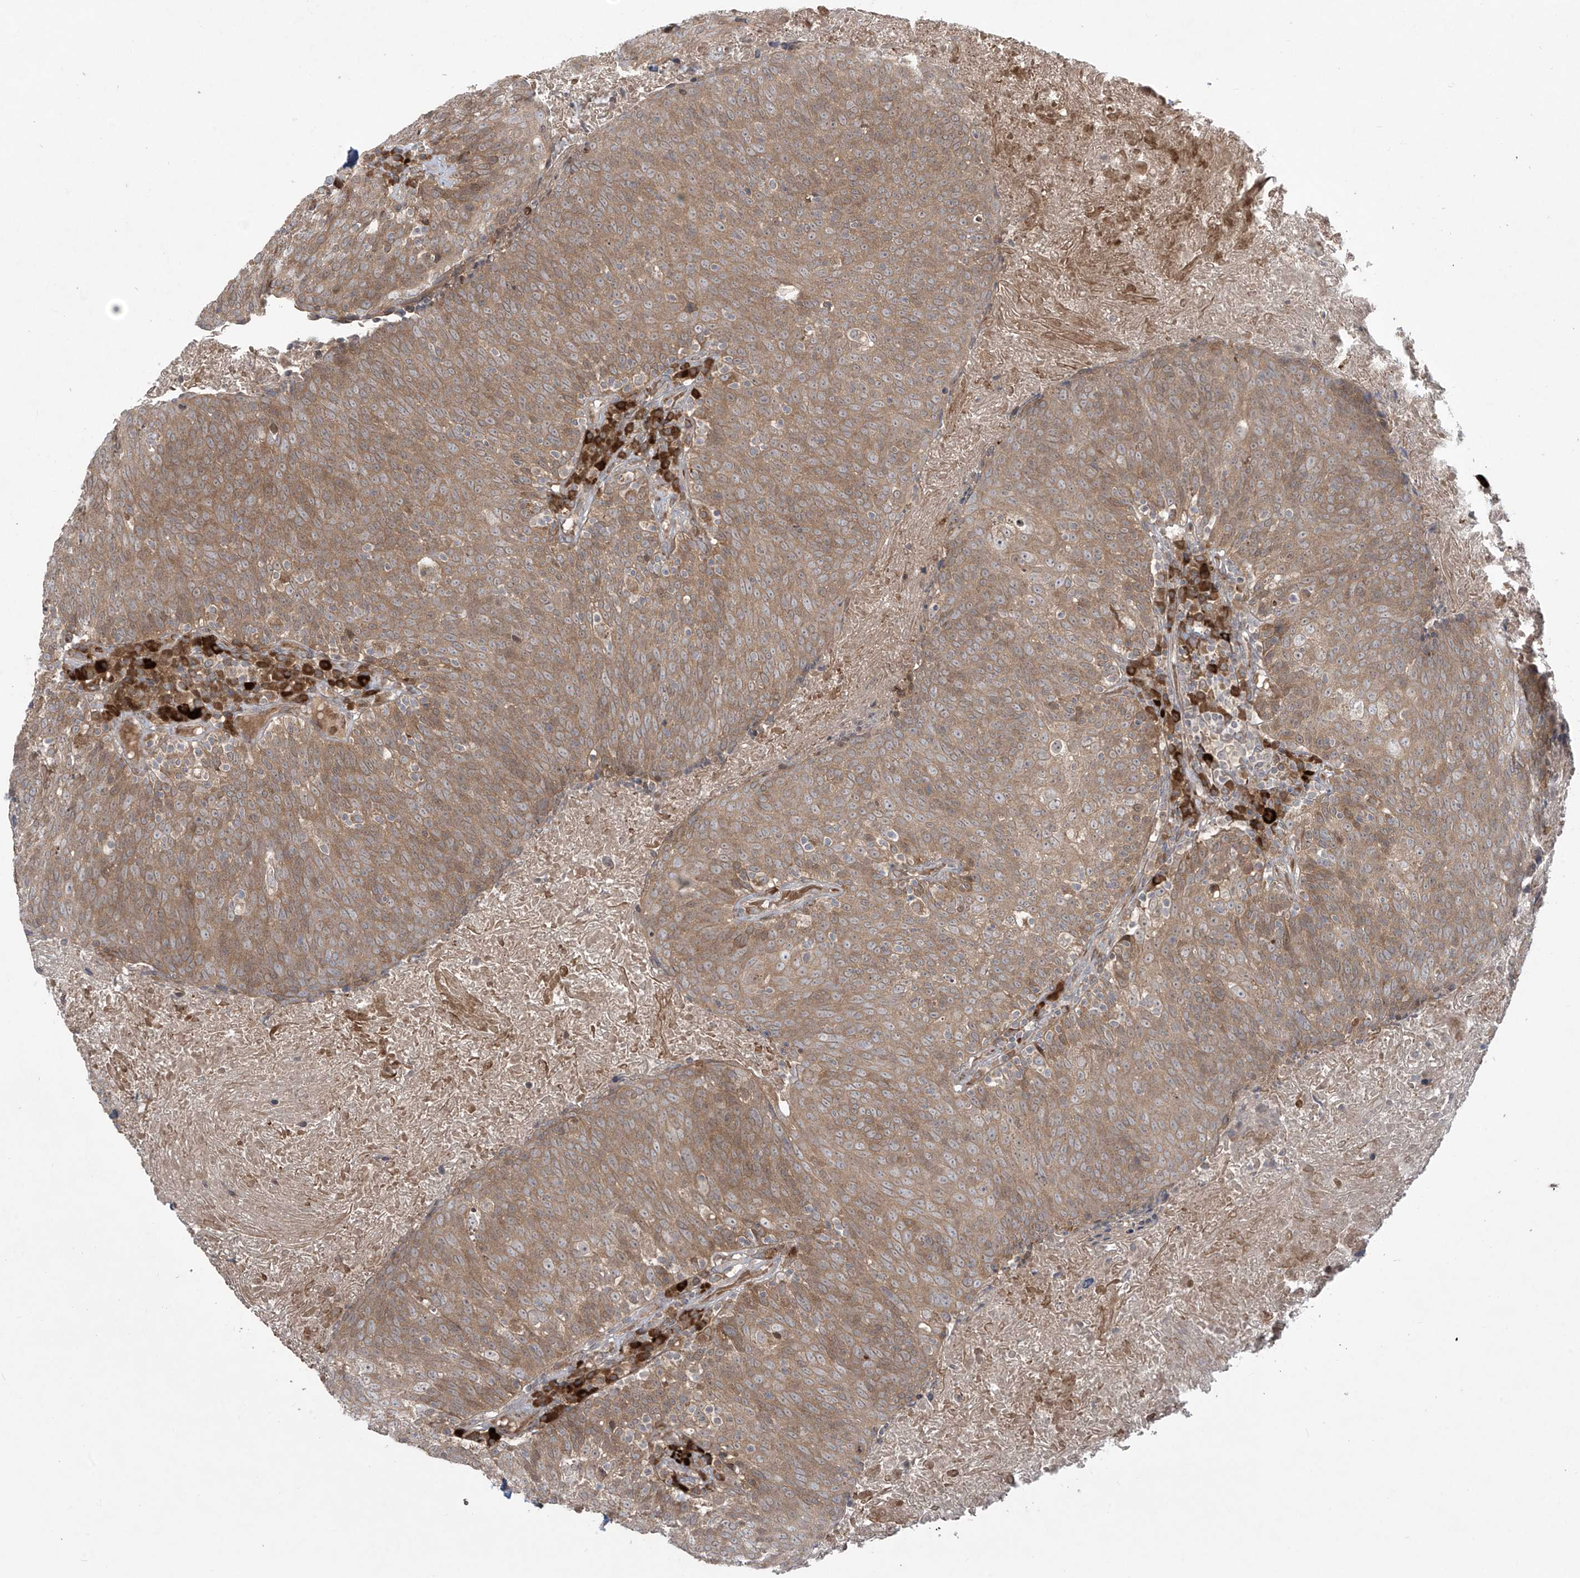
{"staining": {"intensity": "moderate", "quantity": ">75%", "location": "cytoplasmic/membranous"}, "tissue": "head and neck cancer", "cell_type": "Tumor cells", "image_type": "cancer", "snomed": [{"axis": "morphology", "description": "Squamous cell carcinoma, NOS"}, {"axis": "morphology", "description": "Squamous cell carcinoma, metastatic, NOS"}, {"axis": "topography", "description": "Lymph node"}, {"axis": "topography", "description": "Head-Neck"}], "caption": "Protein analysis of head and neck metastatic squamous cell carcinoma tissue displays moderate cytoplasmic/membranous positivity in approximately >75% of tumor cells.", "gene": "PPAT", "patient": {"sex": "male", "age": 62}}